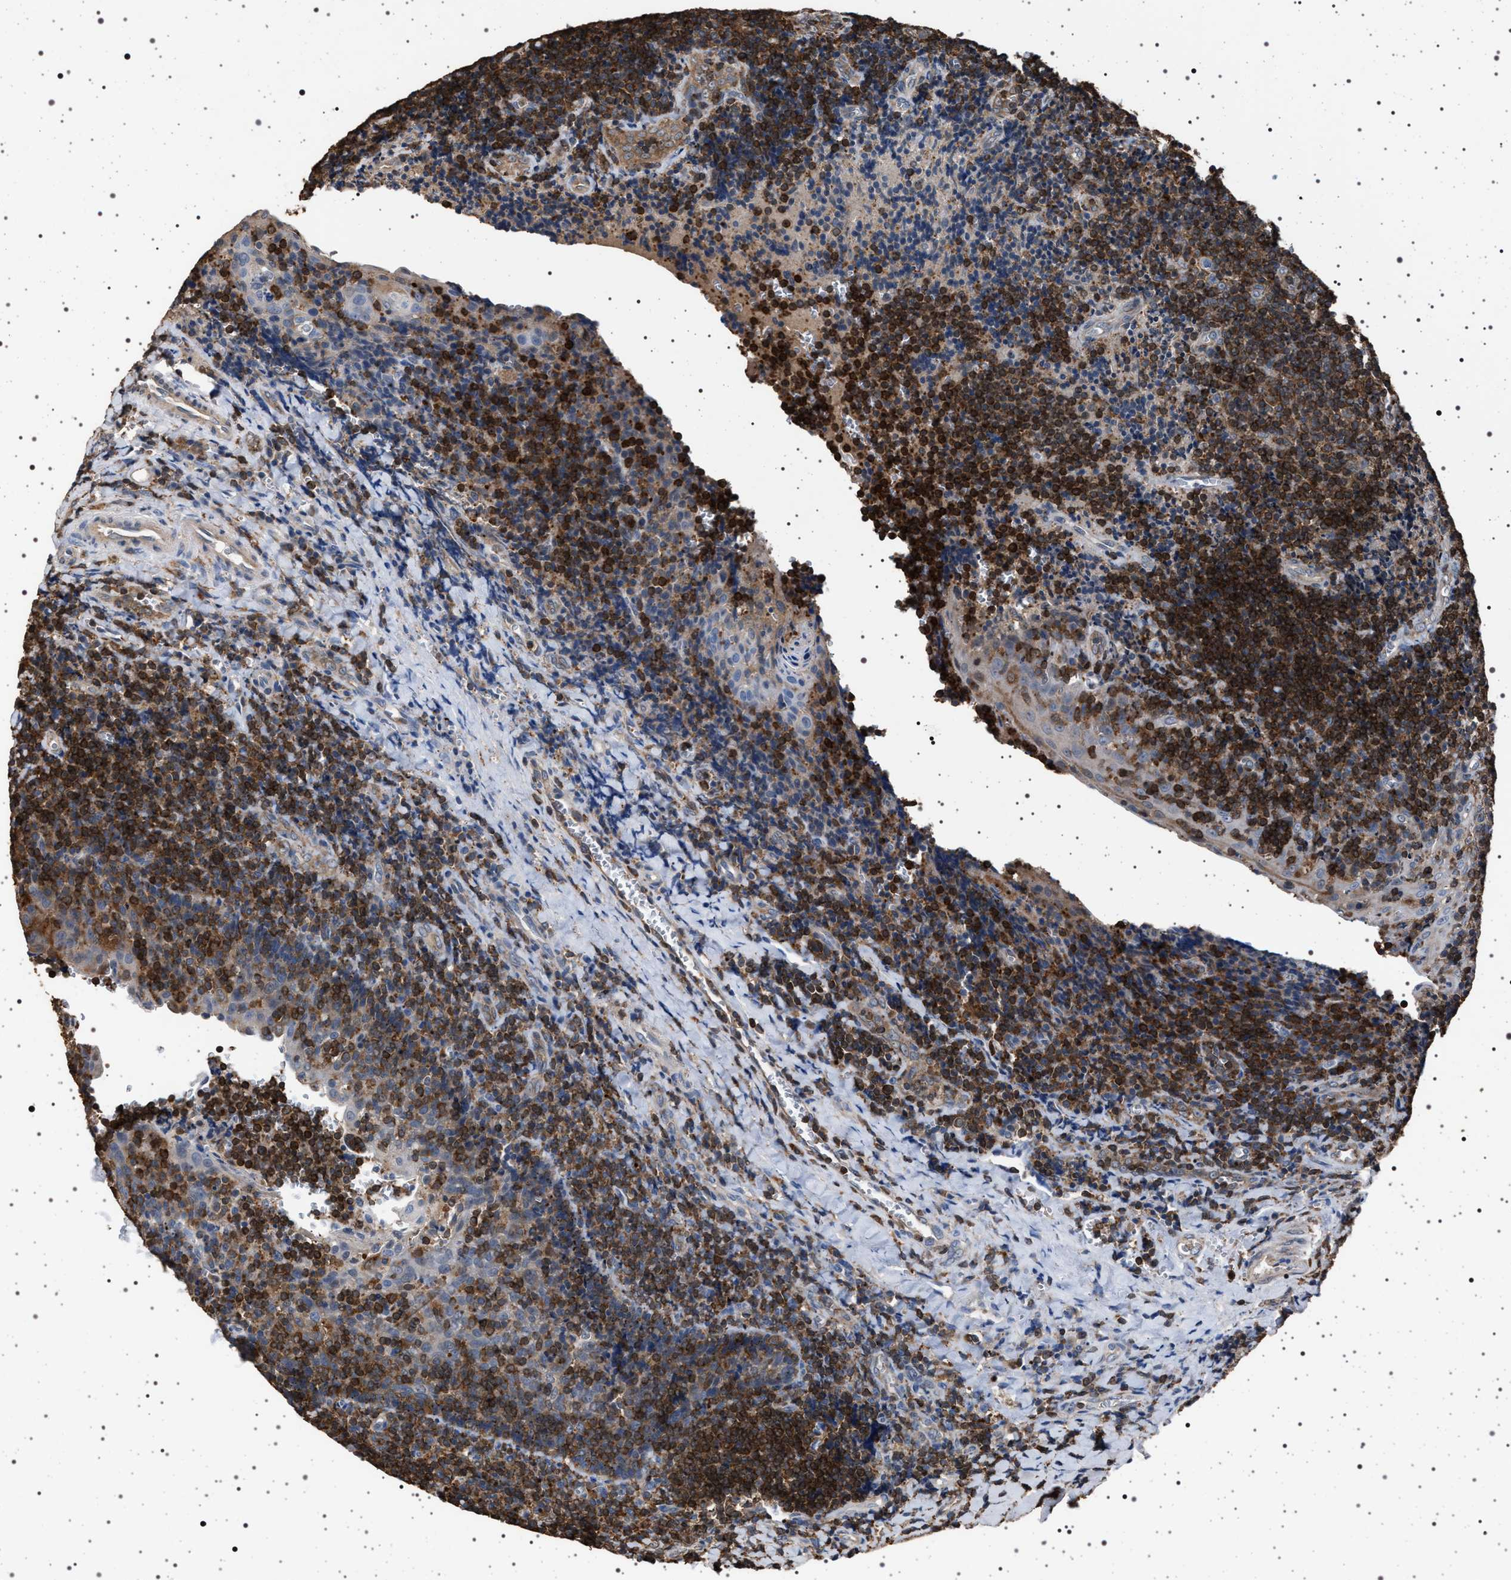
{"staining": {"intensity": "moderate", "quantity": ">75%", "location": "cytoplasmic/membranous"}, "tissue": "tonsil", "cell_type": "Germinal center cells", "image_type": "normal", "snomed": [{"axis": "morphology", "description": "Normal tissue, NOS"}, {"axis": "morphology", "description": "Inflammation, NOS"}, {"axis": "topography", "description": "Tonsil"}], "caption": "Protein analysis of normal tonsil exhibits moderate cytoplasmic/membranous expression in about >75% of germinal center cells.", "gene": "SMAP2", "patient": {"sex": "female", "age": 31}}